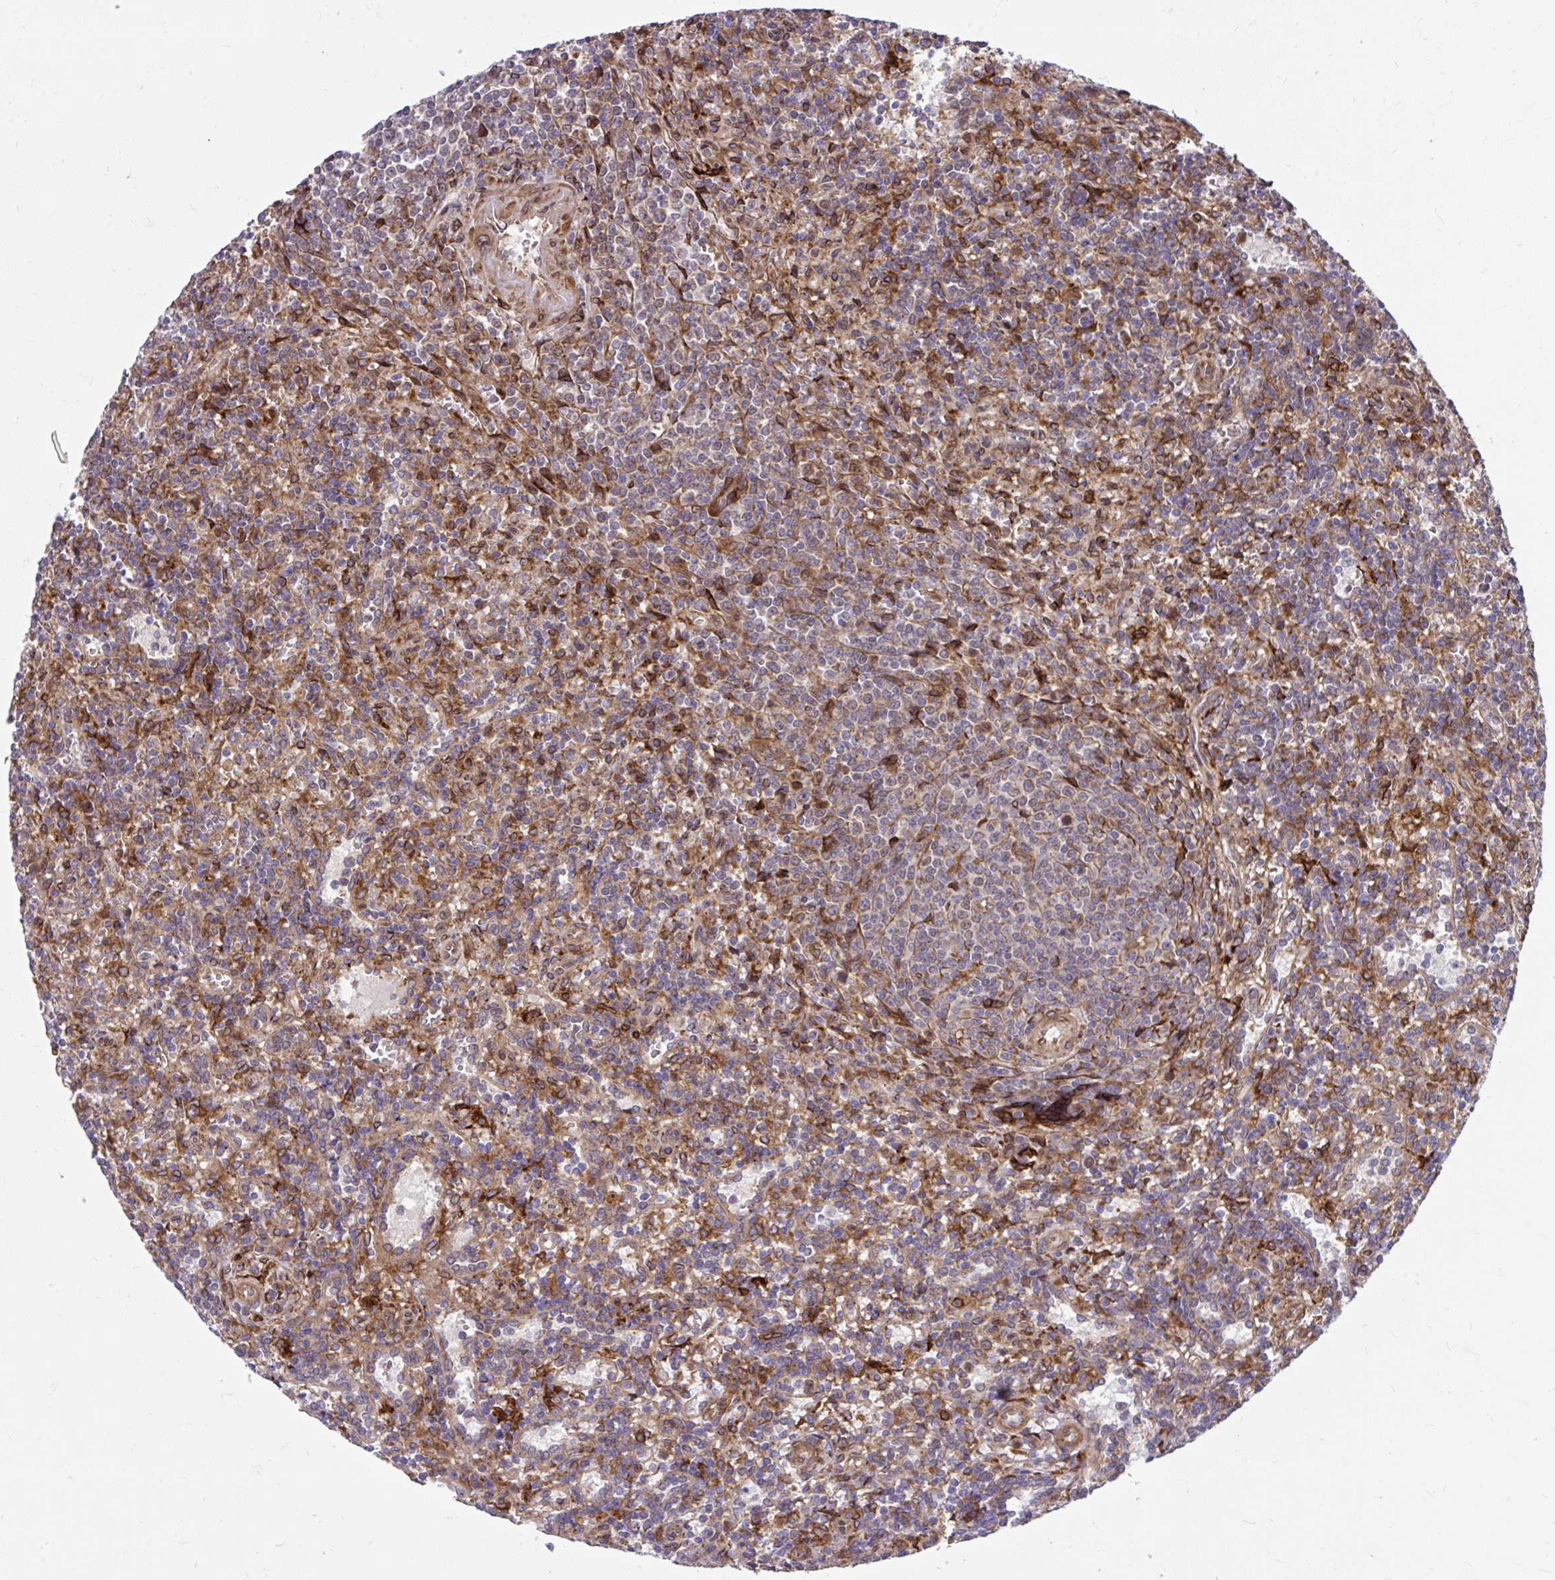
{"staining": {"intensity": "negative", "quantity": "none", "location": "none"}, "tissue": "lymphoma", "cell_type": "Tumor cells", "image_type": "cancer", "snomed": [{"axis": "morphology", "description": "Malignant lymphoma, non-Hodgkin's type, Low grade"}, {"axis": "topography", "description": "Spleen"}], "caption": "This is an IHC photomicrograph of lymphoma. There is no expression in tumor cells.", "gene": "STIM2", "patient": {"sex": "male", "age": 67}}